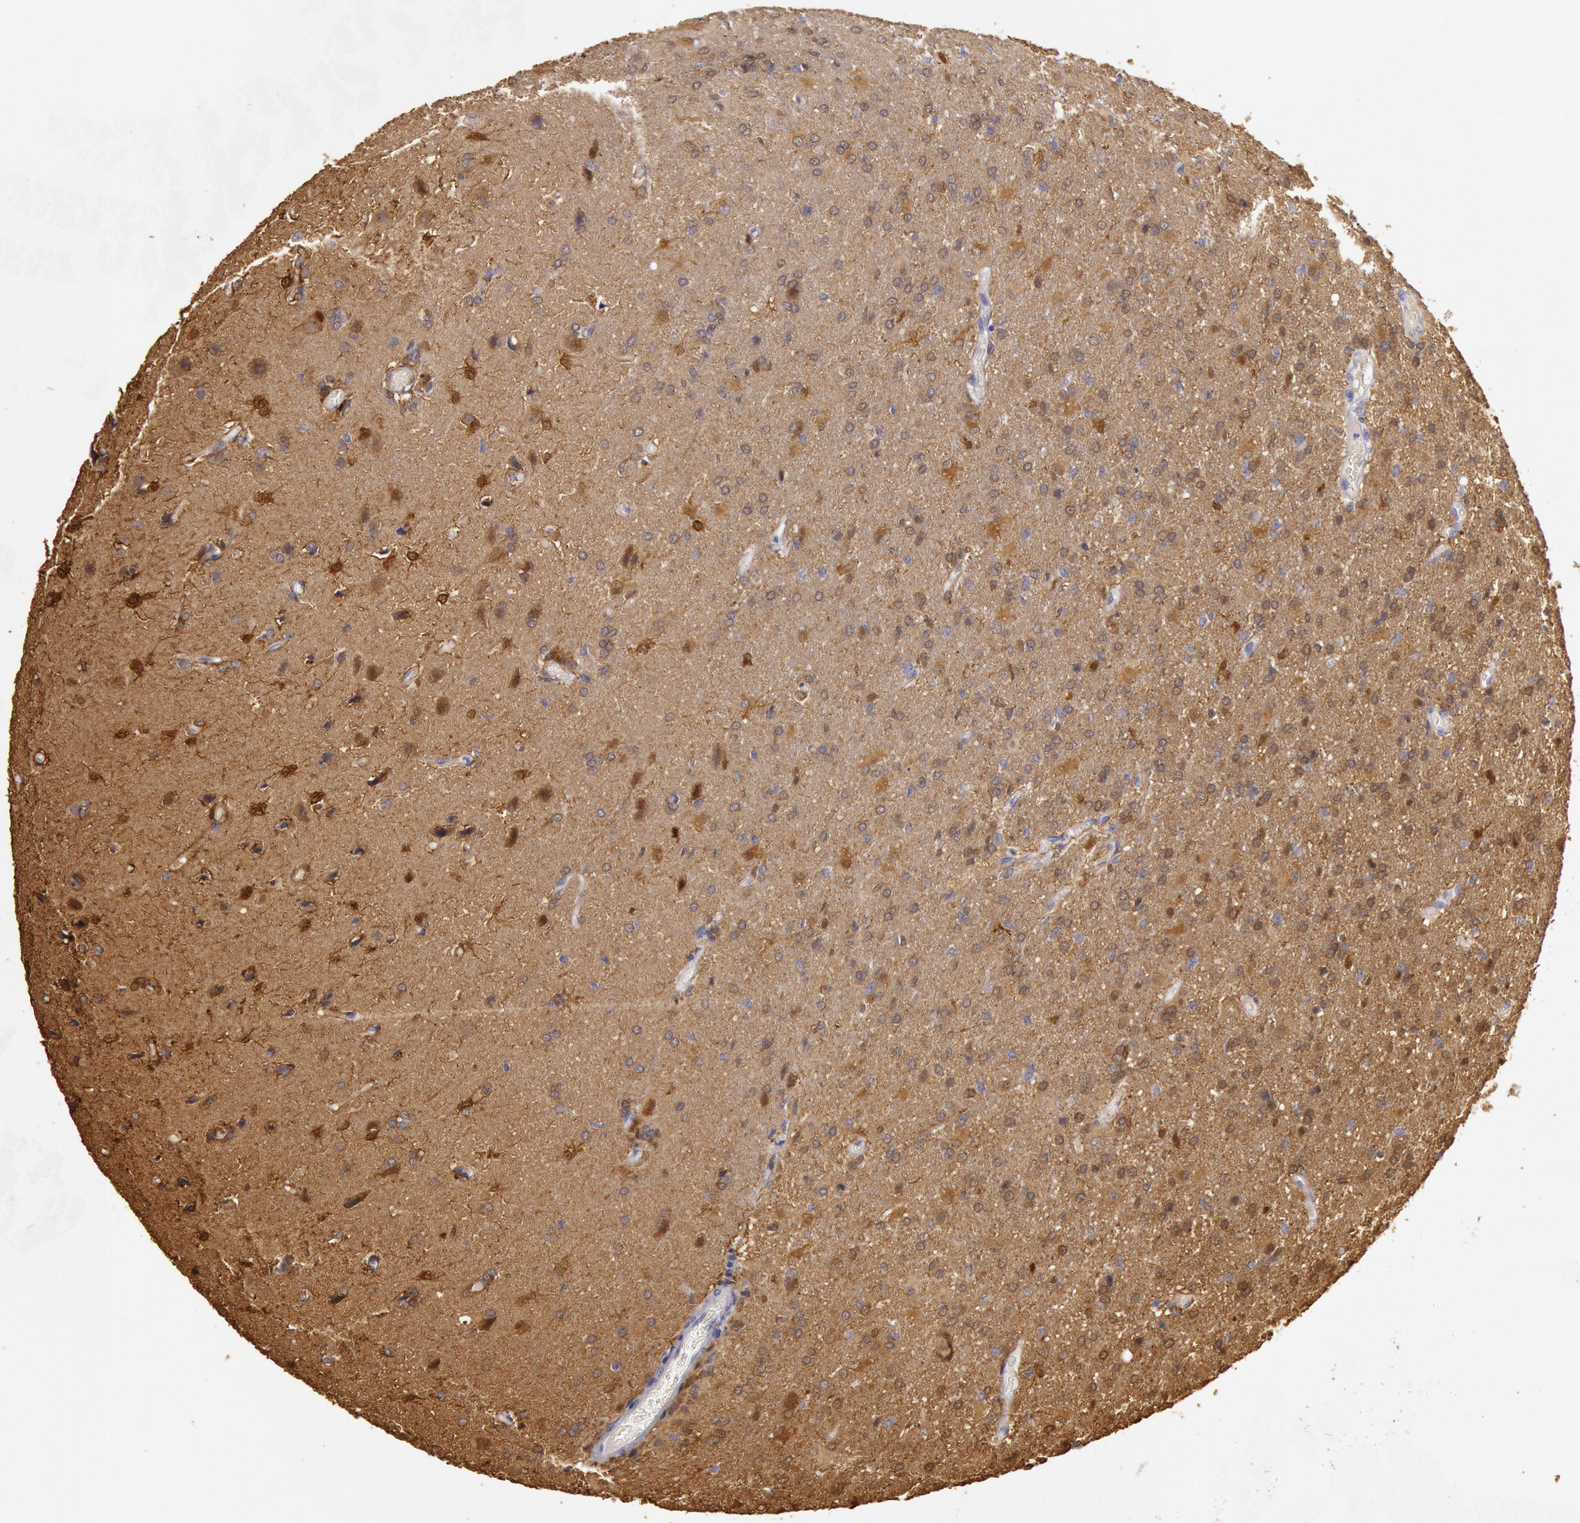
{"staining": {"intensity": "moderate", "quantity": ">75%", "location": "cytoplasmic/membranous"}, "tissue": "glioma", "cell_type": "Tumor cells", "image_type": "cancer", "snomed": [{"axis": "morphology", "description": "Glioma, malignant, High grade"}, {"axis": "topography", "description": "Brain"}], "caption": "Malignant high-grade glioma stained with a protein marker displays moderate staining in tumor cells.", "gene": "CKB", "patient": {"sex": "male", "age": 68}}